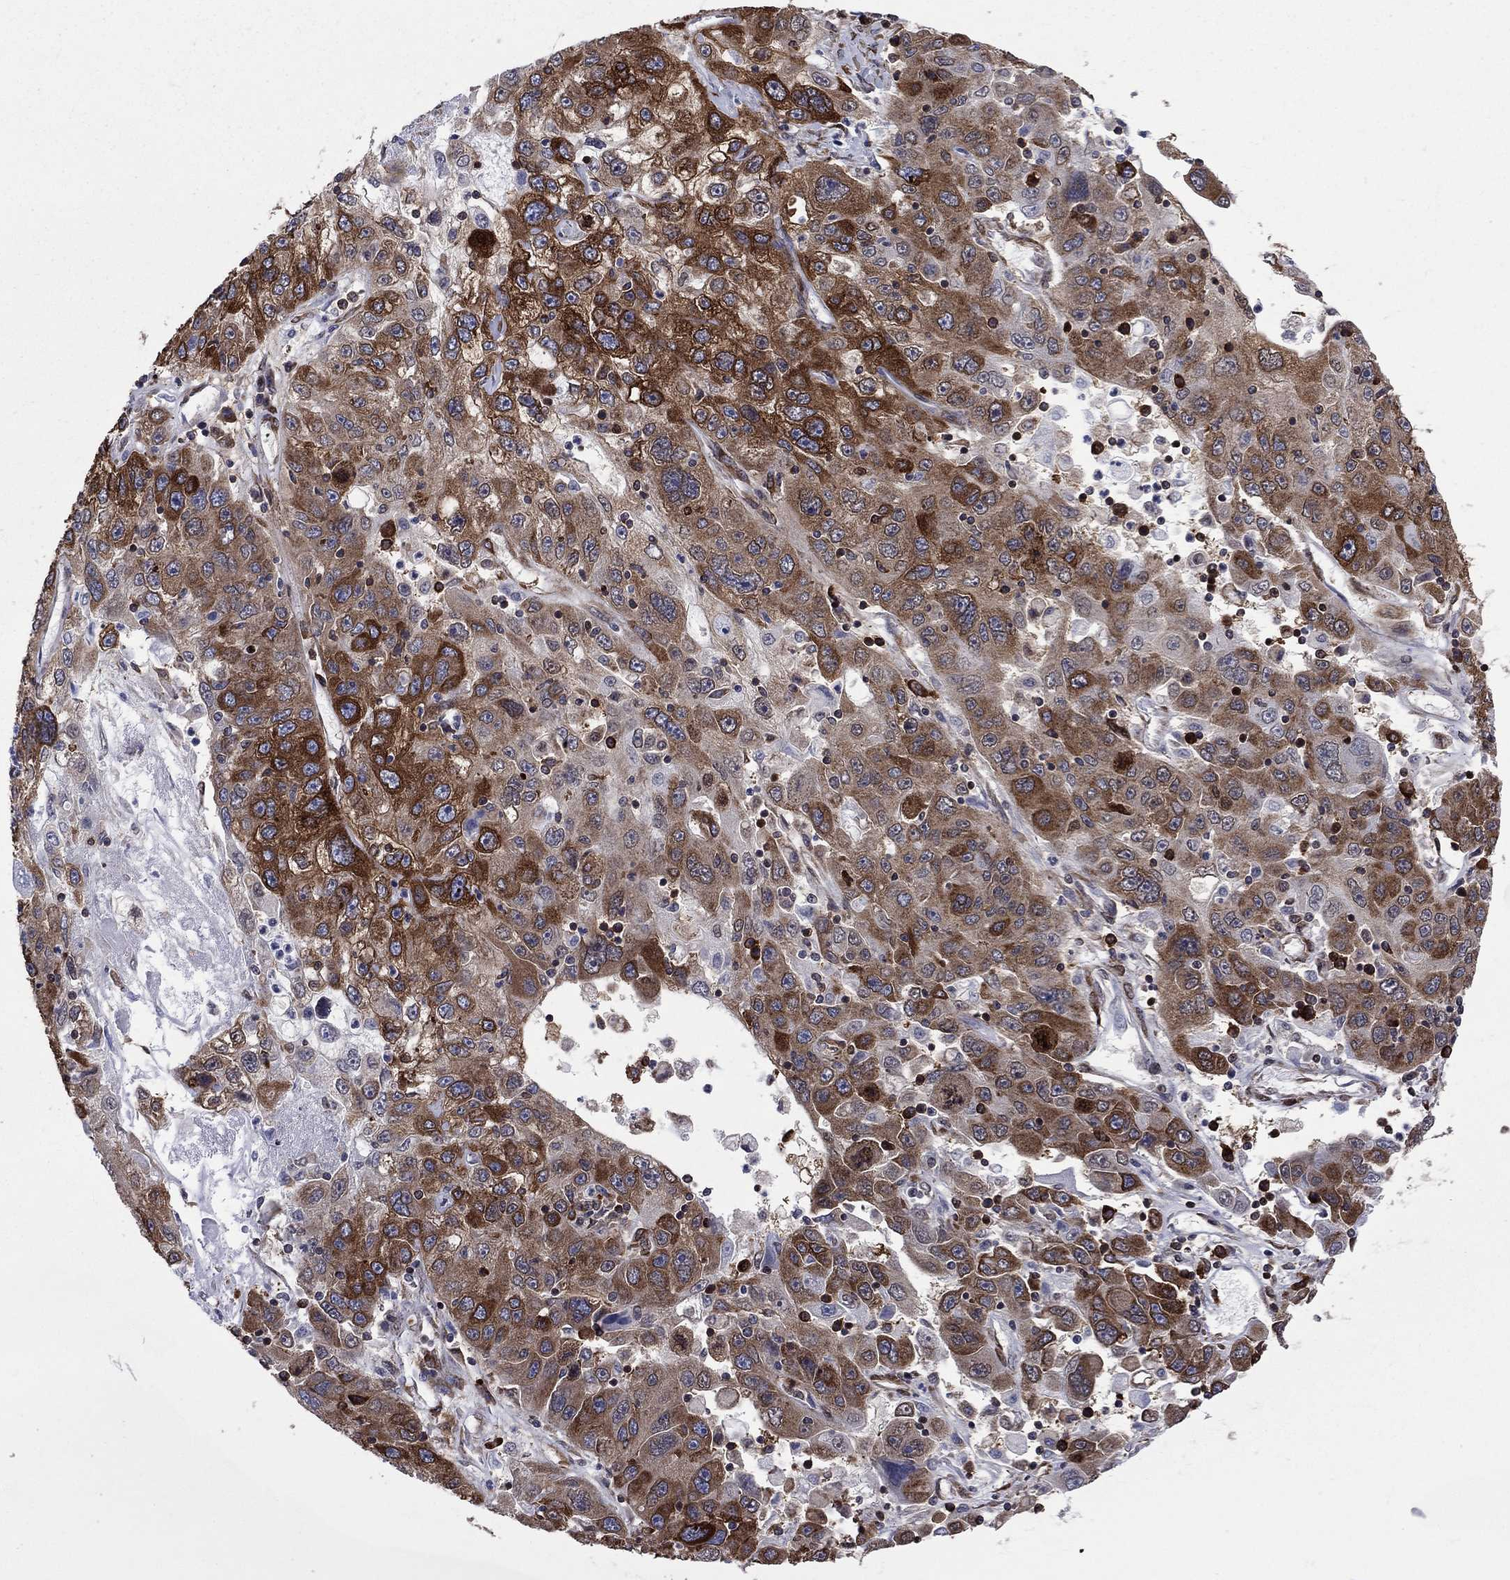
{"staining": {"intensity": "strong", "quantity": "25%-75%", "location": "cytoplasmic/membranous"}, "tissue": "stomach cancer", "cell_type": "Tumor cells", "image_type": "cancer", "snomed": [{"axis": "morphology", "description": "Adenocarcinoma, NOS"}, {"axis": "topography", "description": "Stomach"}], "caption": "Stomach cancer (adenocarcinoma) stained for a protein (brown) reveals strong cytoplasmic/membranous positive positivity in approximately 25%-75% of tumor cells.", "gene": "YBX1", "patient": {"sex": "male", "age": 56}}